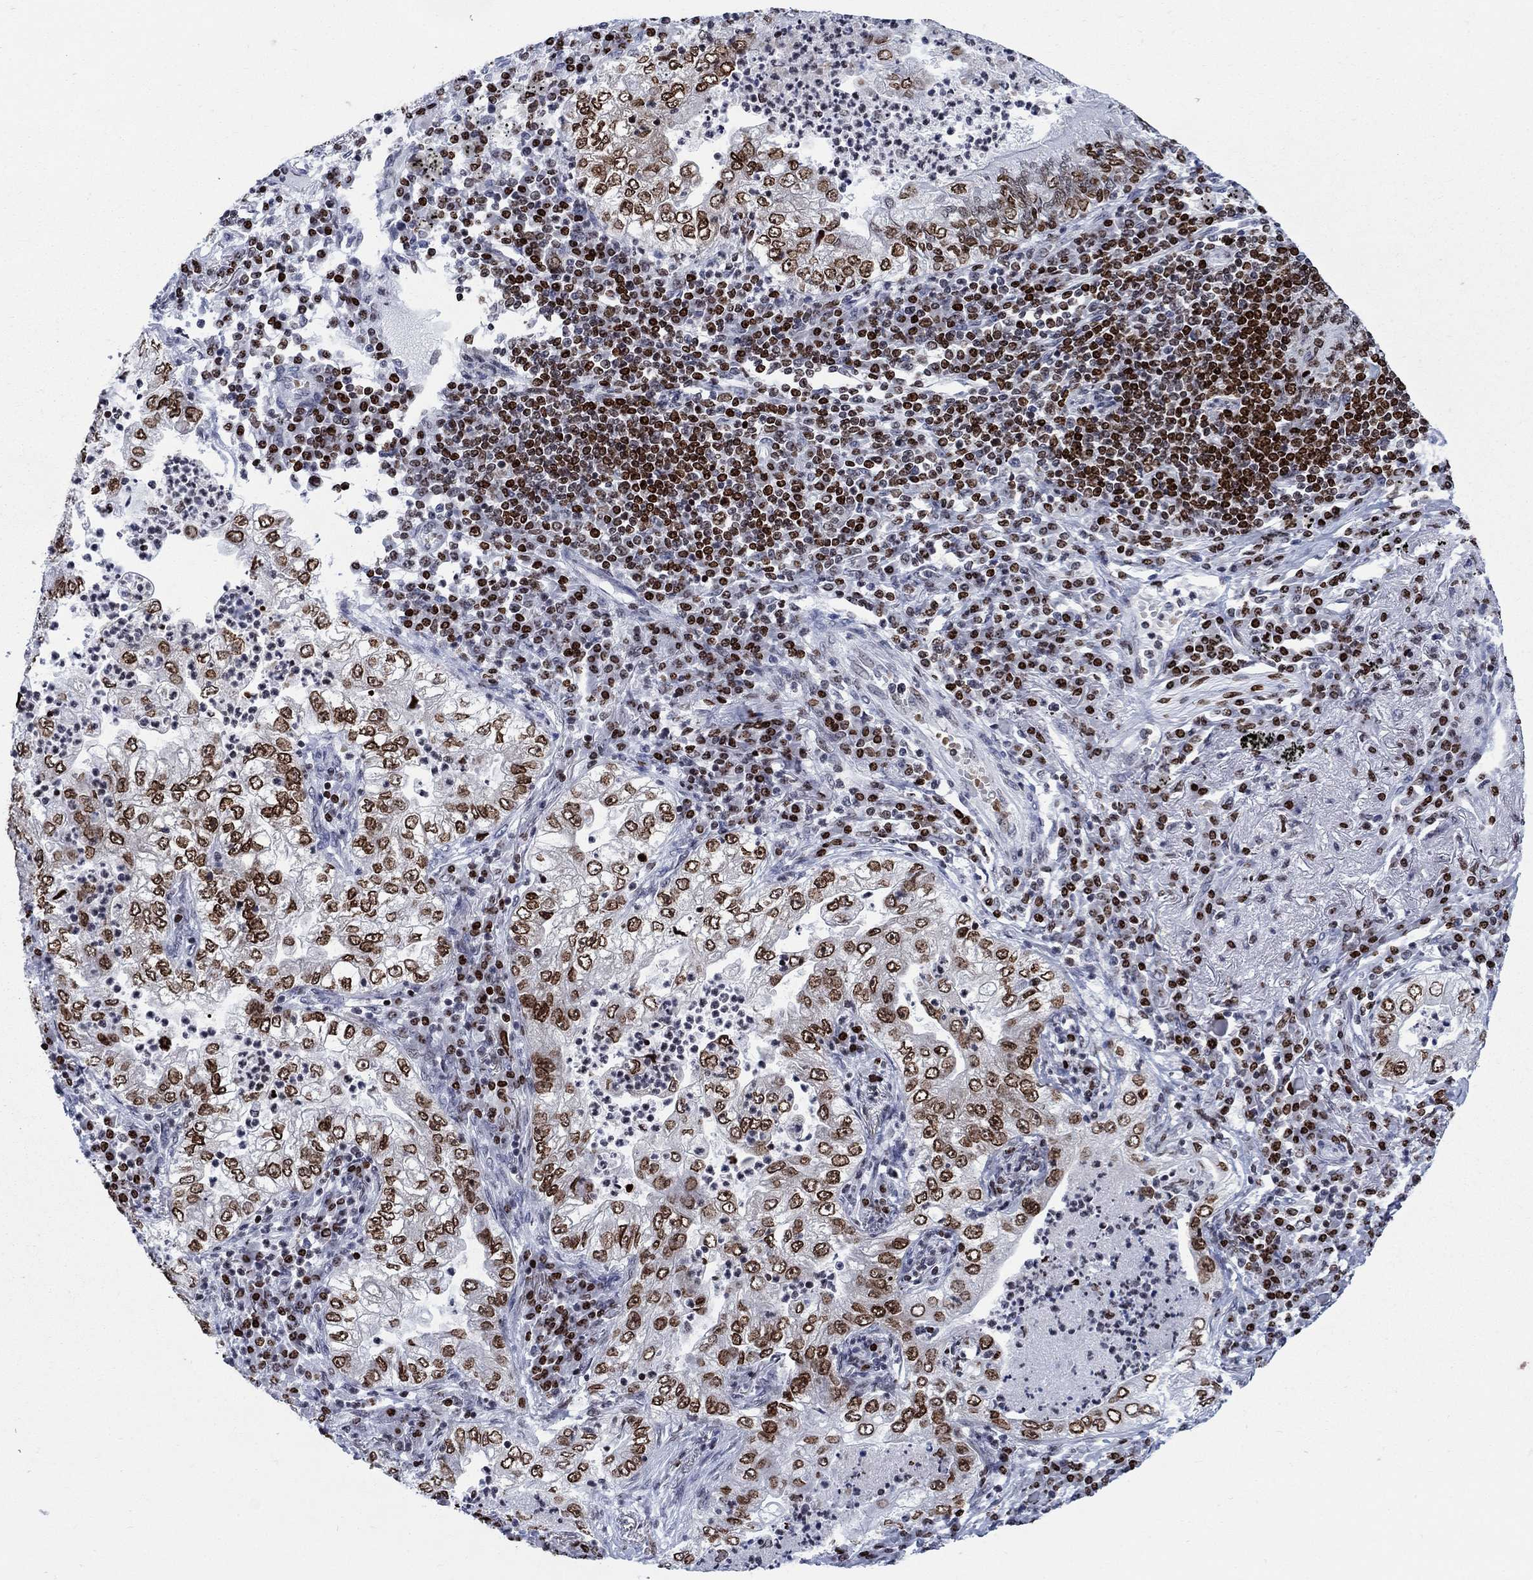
{"staining": {"intensity": "moderate", "quantity": ">75%", "location": "nuclear"}, "tissue": "lung cancer", "cell_type": "Tumor cells", "image_type": "cancer", "snomed": [{"axis": "morphology", "description": "Adenocarcinoma, NOS"}, {"axis": "topography", "description": "Lung"}], "caption": "Immunohistochemistry (IHC) of lung cancer (adenocarcinoma) exhibits medium levels of moderate nuclear expression in about >75% of tumor cells.", "gene": "HMGA1", "patient": {"sex": "female", "age": 73}}